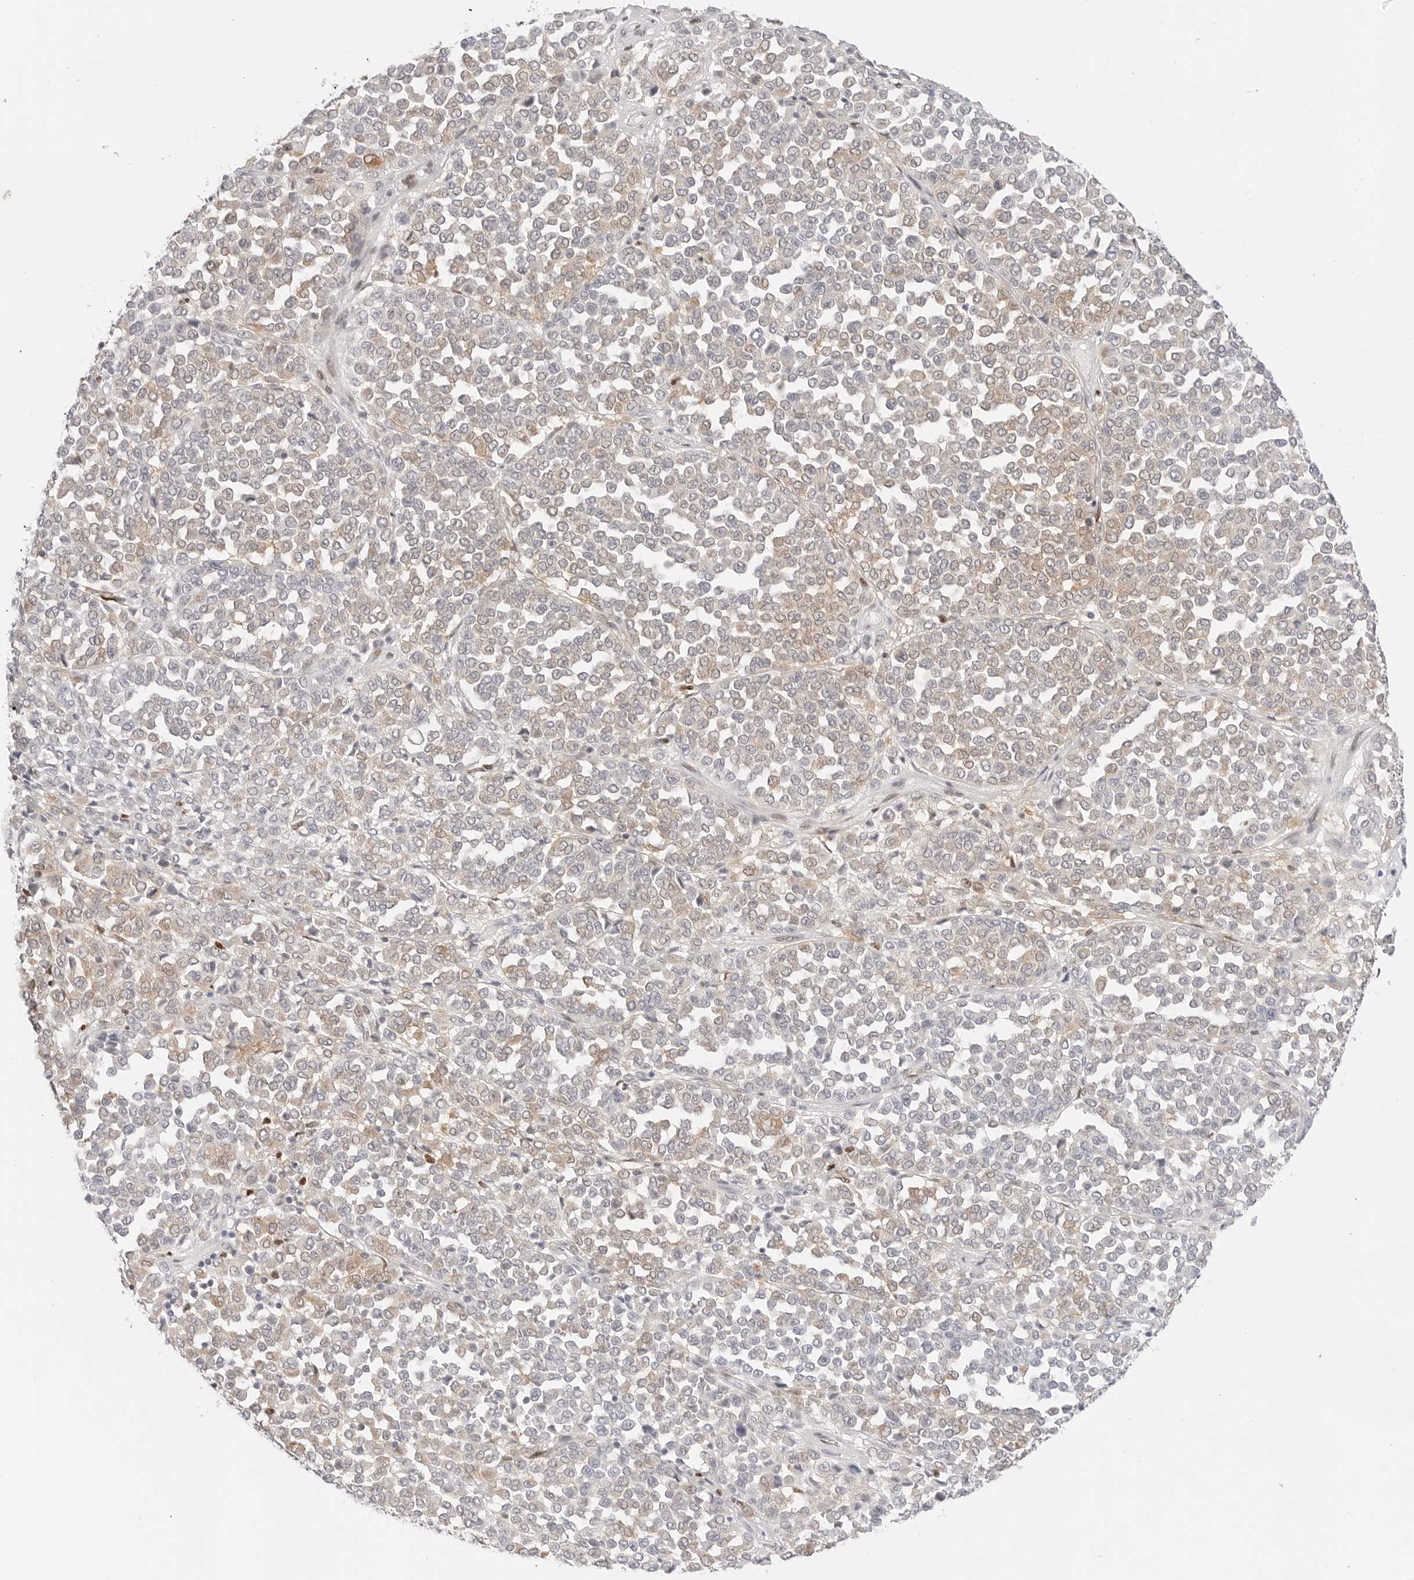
{"staining": {"intensity": "weak", "quantity": "25%-75%", "location": "cytoplasmic/membranous"}, "tissue": "melanoma", "cell_type": "Tumor cells", "image_type": "cancer", "snomed": [{"axis": "morphology", "description": "Malignant melanoma, Metastatic site"}, {"axis": "topography", "description": "Pancreas"}], "caption": "Malignant melanoma (metastatic site) stained with IHC shows weak cytoplasmic/membranous staining in about 25%-75% of tumor cells. (Brightfield microscopy of DAB IHC at high magnification).", "gene": "SPIDR", "patient": {"sex": "female", "age": 30}}